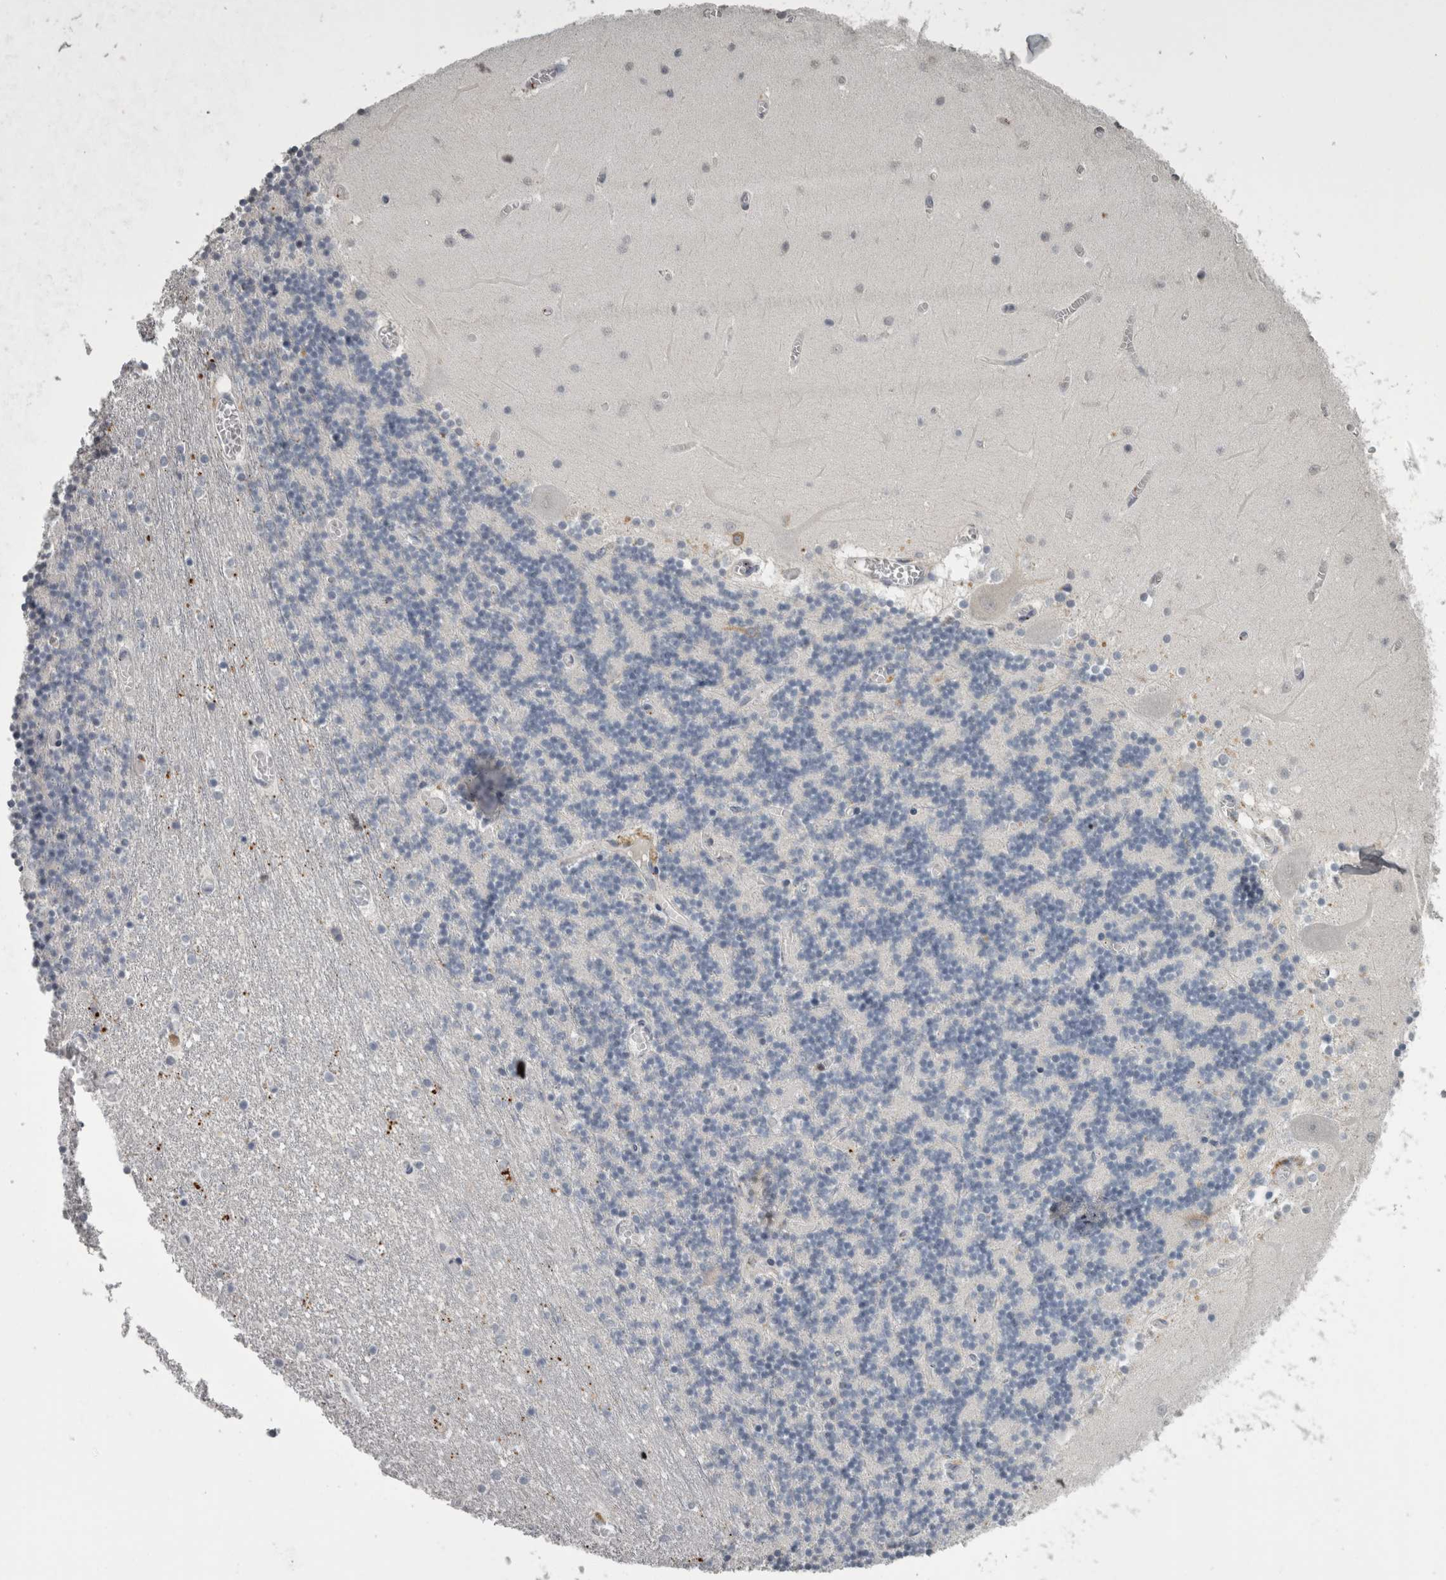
{"staining": {"intensity": "negative", "quantity": "none", "location": "none"}, "tissue": "cerebellum", "cell_type": "Cells in granular layer", "image_type": "normal", "snomed": [{"axis": "morphology", "description": "Normal tissue, NOS"}, {"axis": "topography", "description": "Cerebellum"}], "caption": "Immunohistochemical staining of normal cerebellum shows no significant staining in cells in granular layer. (Brightfield microscopy of DAB (3,3'-diaminobenzidine) immunohistochemistry at high magnification).", "gene": "NAAA", "patient": {"sex": "female", "age": 28}}